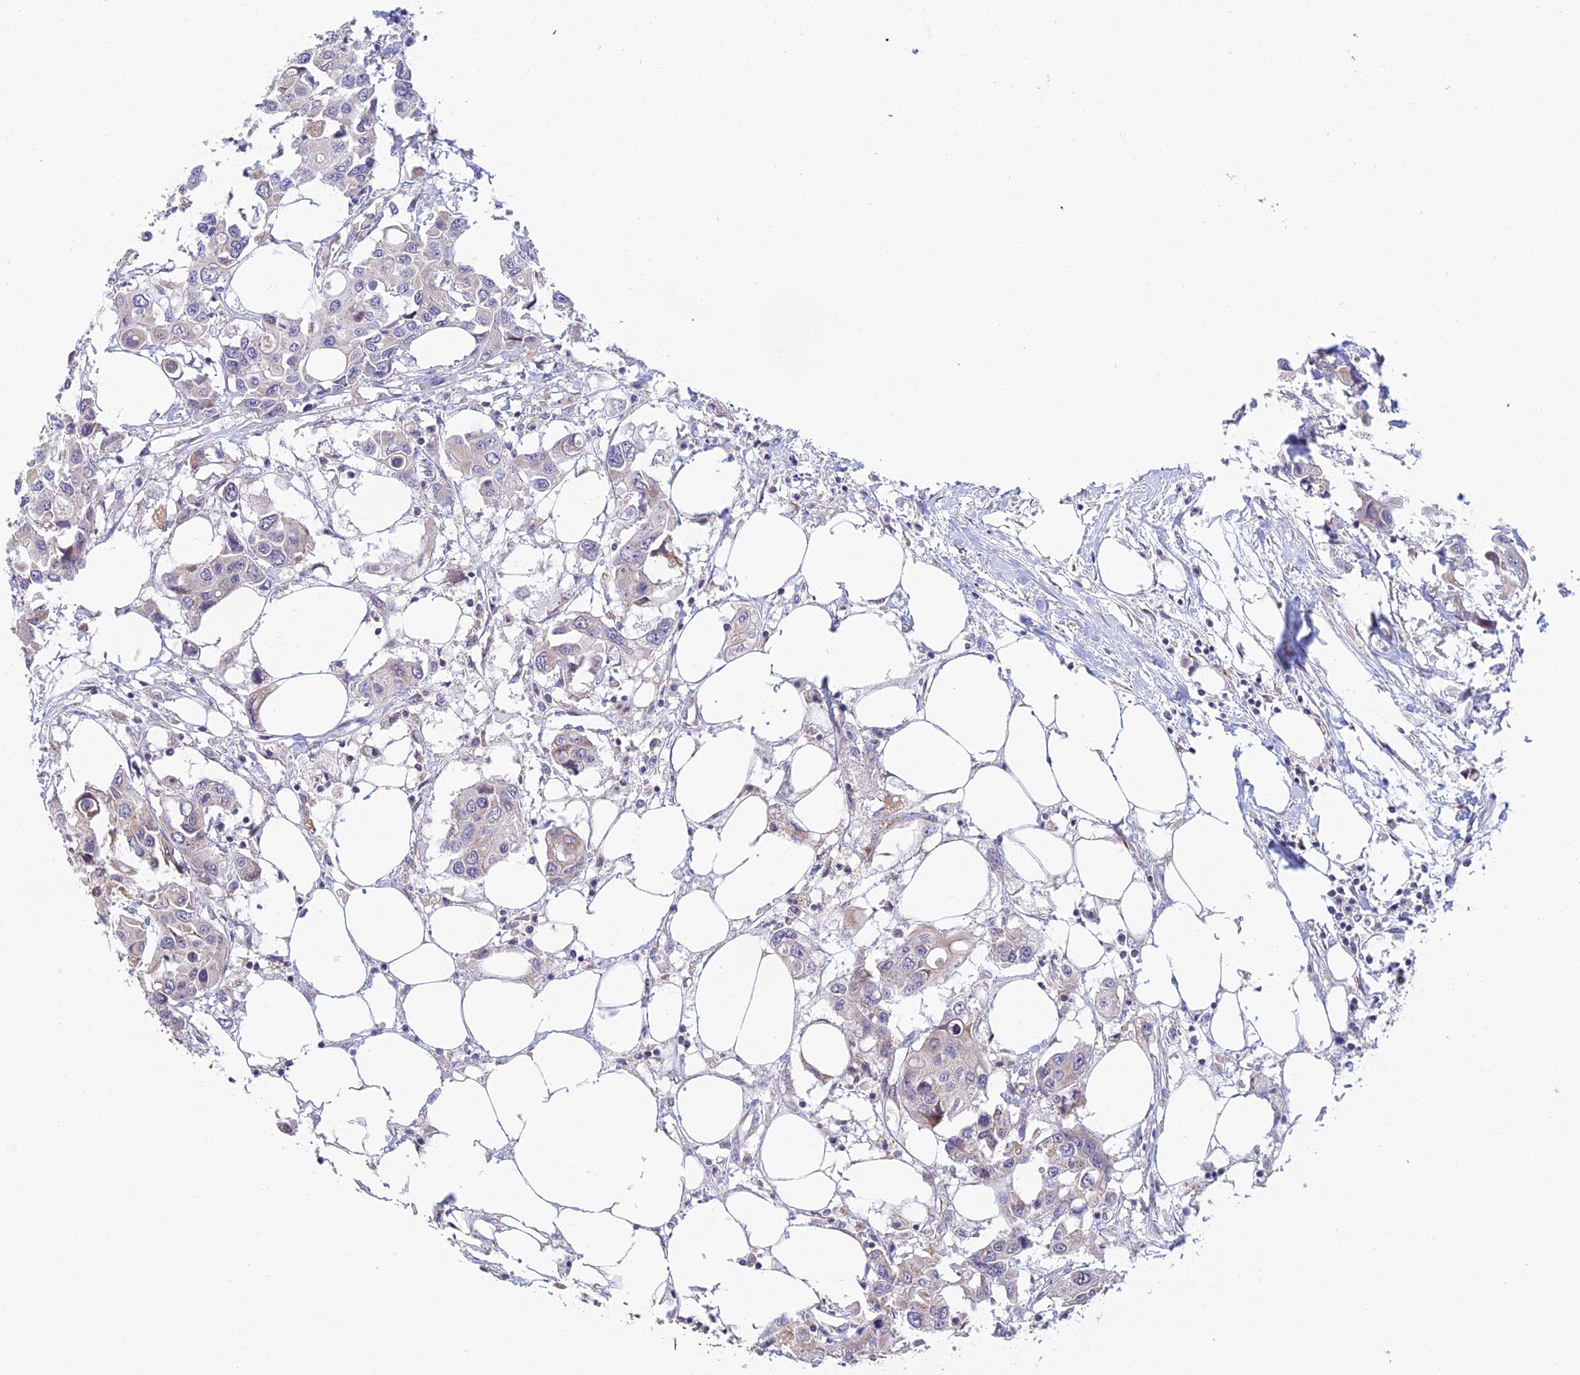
{"staining": {"intensity": "negative", "quantity": "none", "location": "none"}, "tissue": "colorectal cancer", "cell_type": "Tumor cells", "image_type": "cancer", "snomed": [{"axis": "morphology", "description": "Adenocarcinoma, NOS"}, {"axis": "topography", "description": "Colon"}], "caption": "The immunohistochemistry image has no significant positivity in tumor cells of adenocarcinoma (colorectal) tissue.", "gene": "CFAP206", "patient": {"sex": "male", "age": 77}}